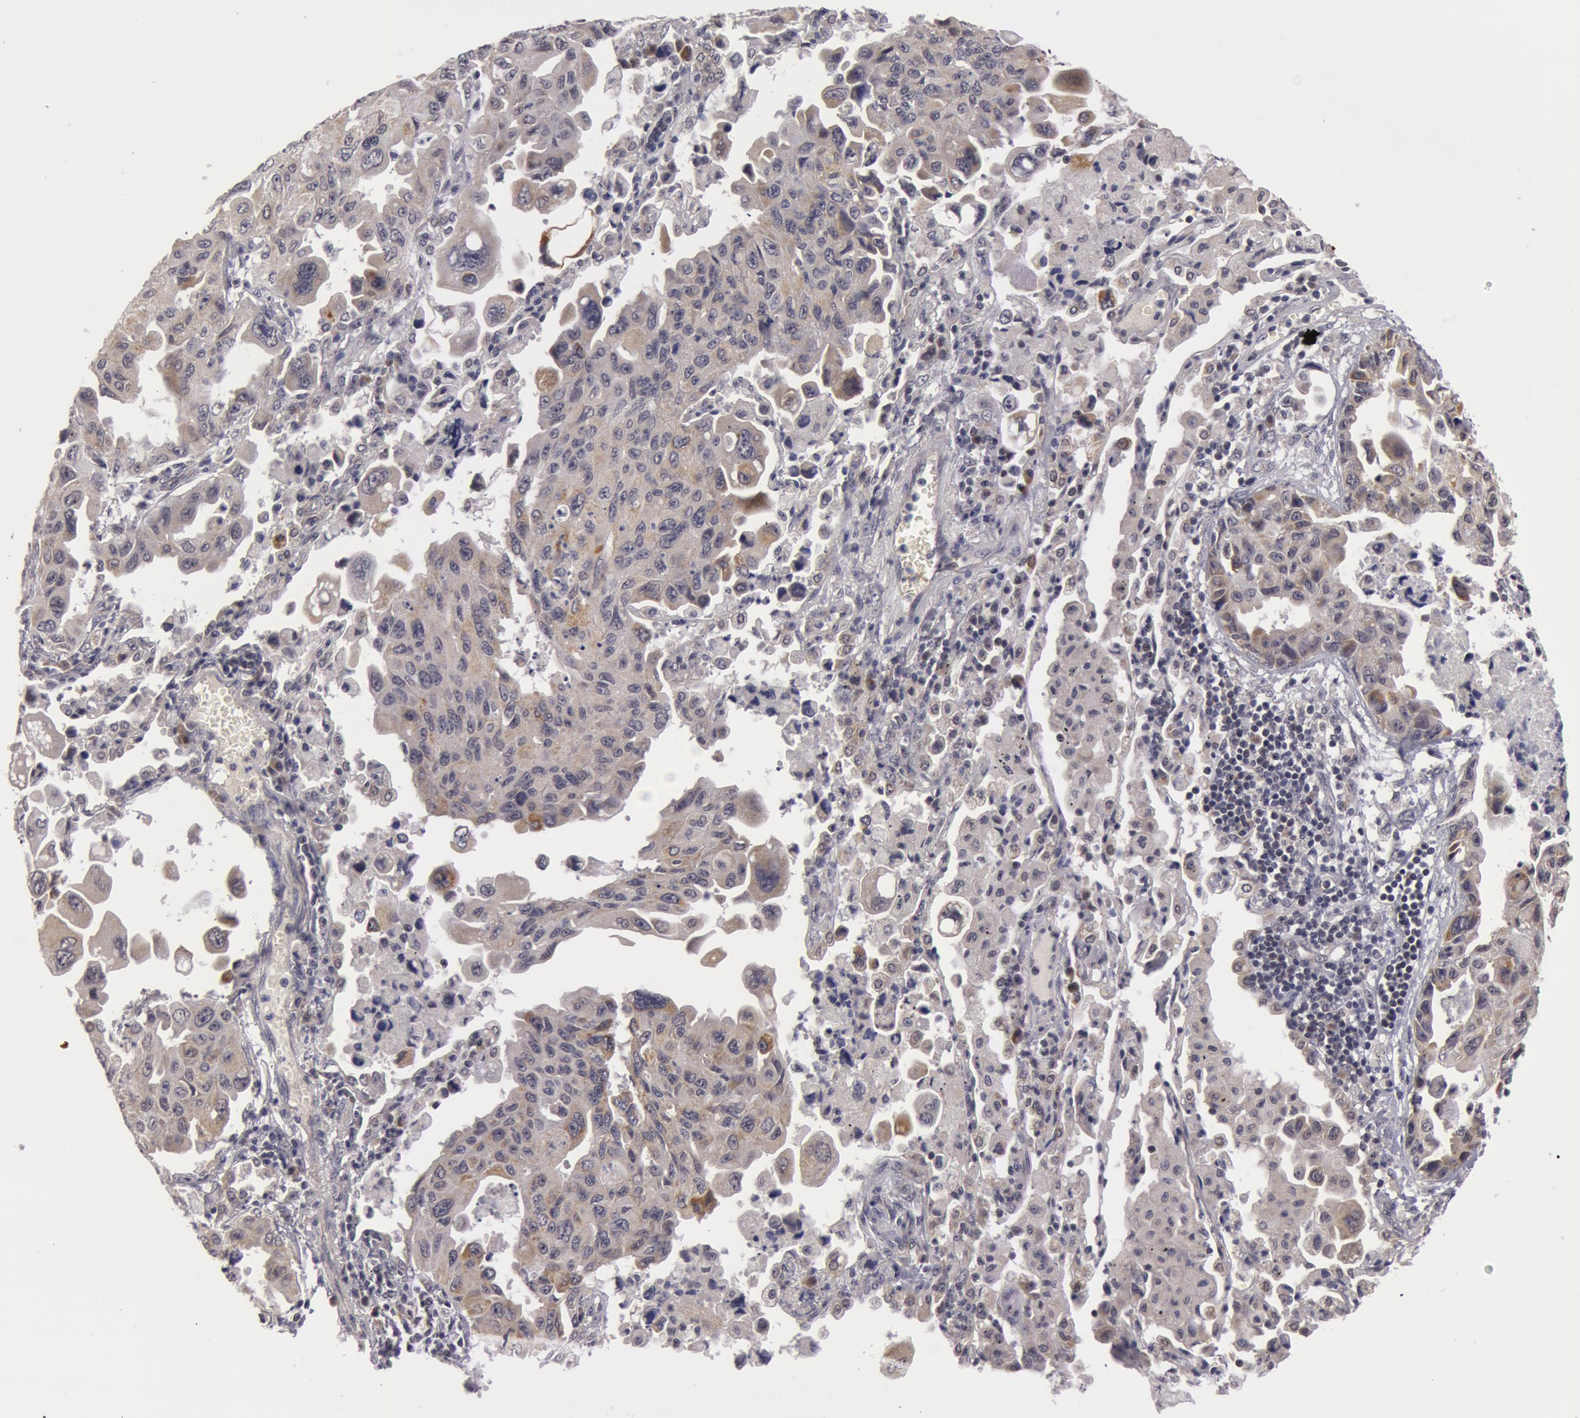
{"staining": {"intensity": "moderate", "quantity": "<25%", "location": "cytoplasmic/membranous"}, "tissue": "lung cancer", "cell_type": "Tumor cells", "image_type": "cancer", "snomed": [{"axis": "morphology", "description": "Adenocarcinoma, NOS"}, {"axis": "topography", "description": "Lung"}], "caption": "Lung cancer (adenocarcinoma) stained for a protein (brown) displays moderate cytoplasmic/membranous positive positivity in approximately <25% of tumor cells.", "gene": "SYTL4", "patient": {"sex": "male", "age": 64}}